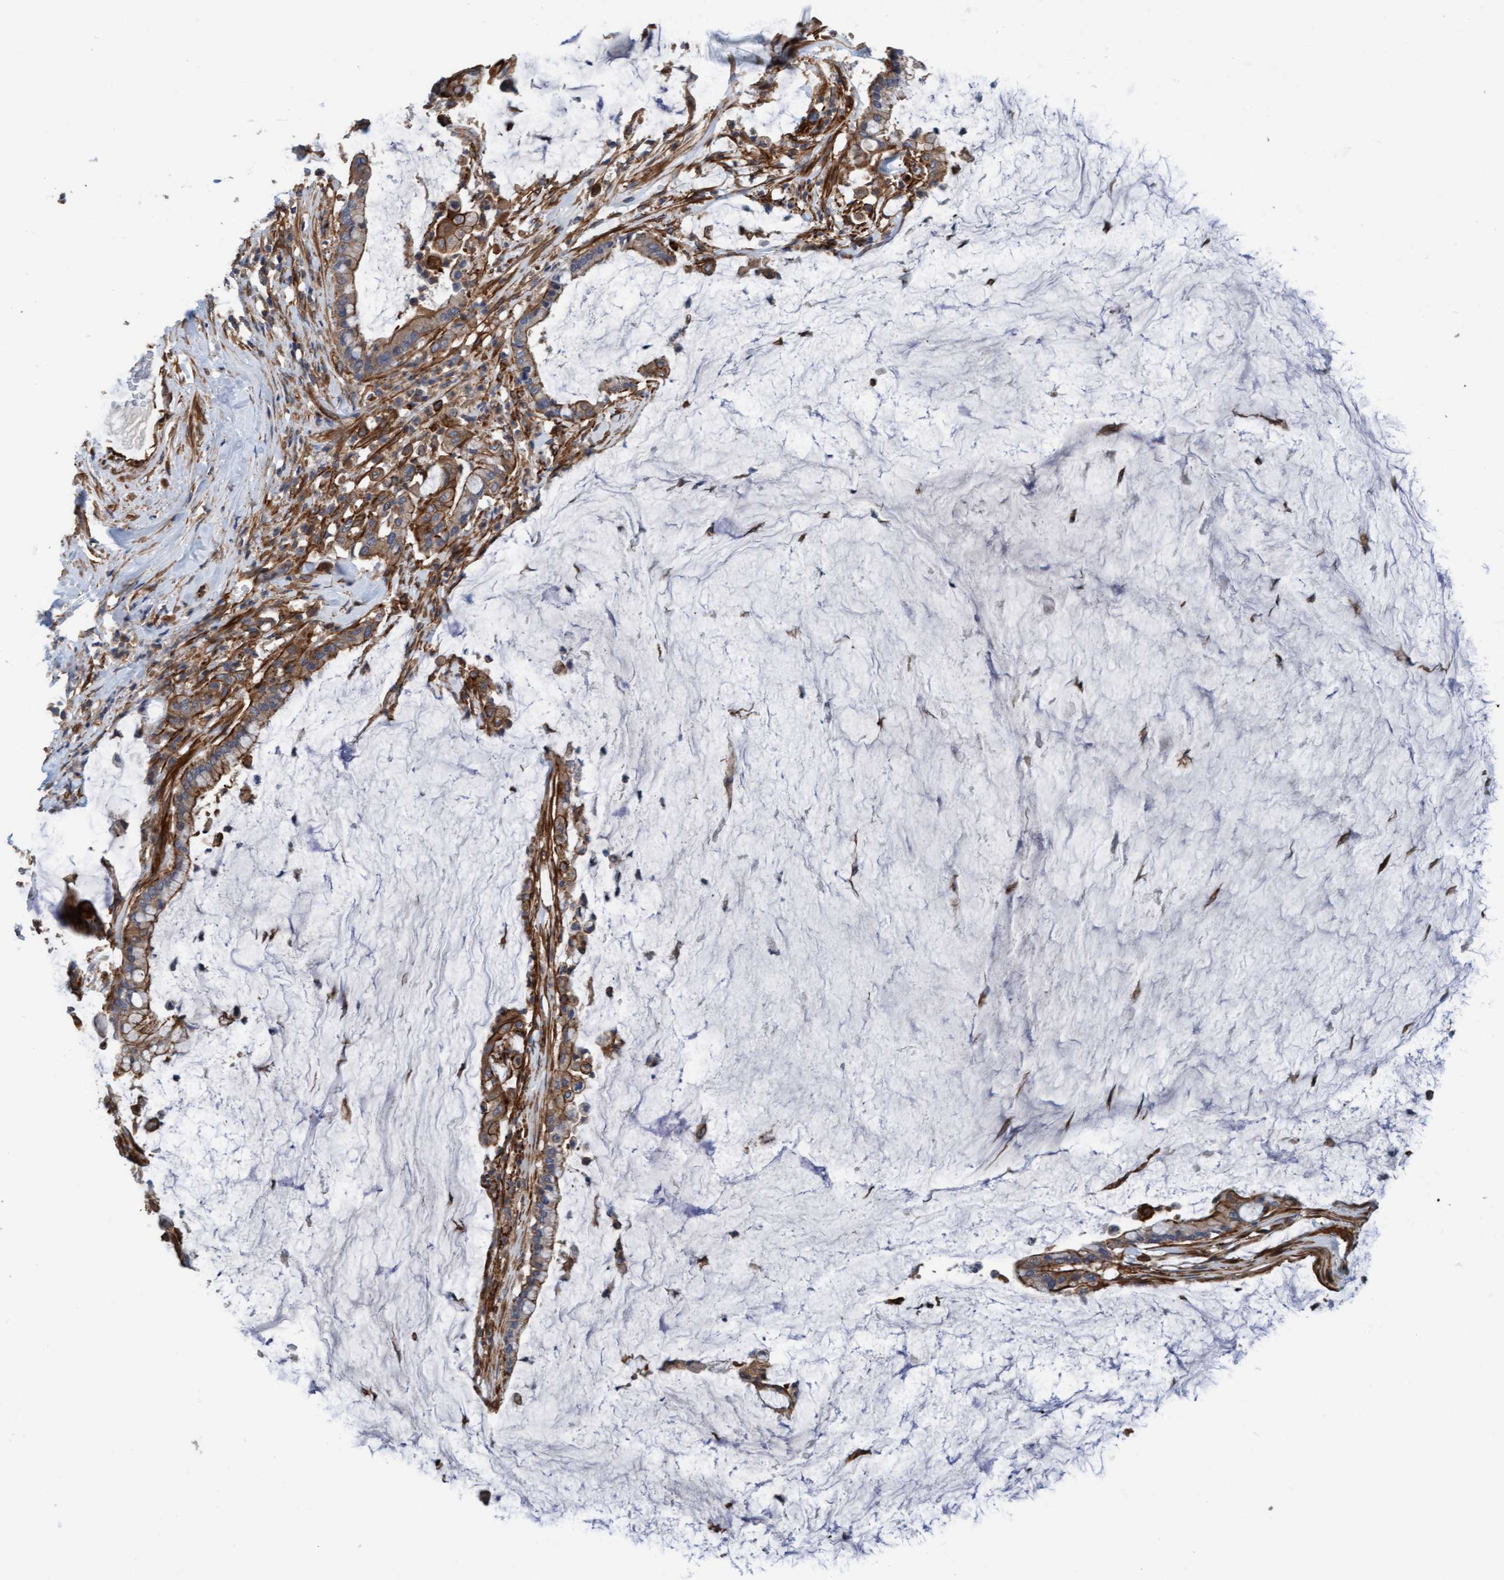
{"staining": {"intensity": "moderate", "quantity": ">75%", "location": "cytoplasmic/membranous"}, "tissue": "pancreatic cancer", "cell_type": "Tumor cells", "image_type": "cancer", "snomed": [{"axis": "morphology", "description": "Adenocarcinoma, NOS"}, {"axis": "topography", "description": "Pancreas"}], "caption": "An IHC histopathology image of neoplastic tissue is shown. Protein staining in brown labels moderate cytoplasmic/membranous positivity in pancreatic cancer (adenocarcinoma) within tumor cells.", "gene": "STXBP4", "patient": {"sex": "male", "age": 41}}